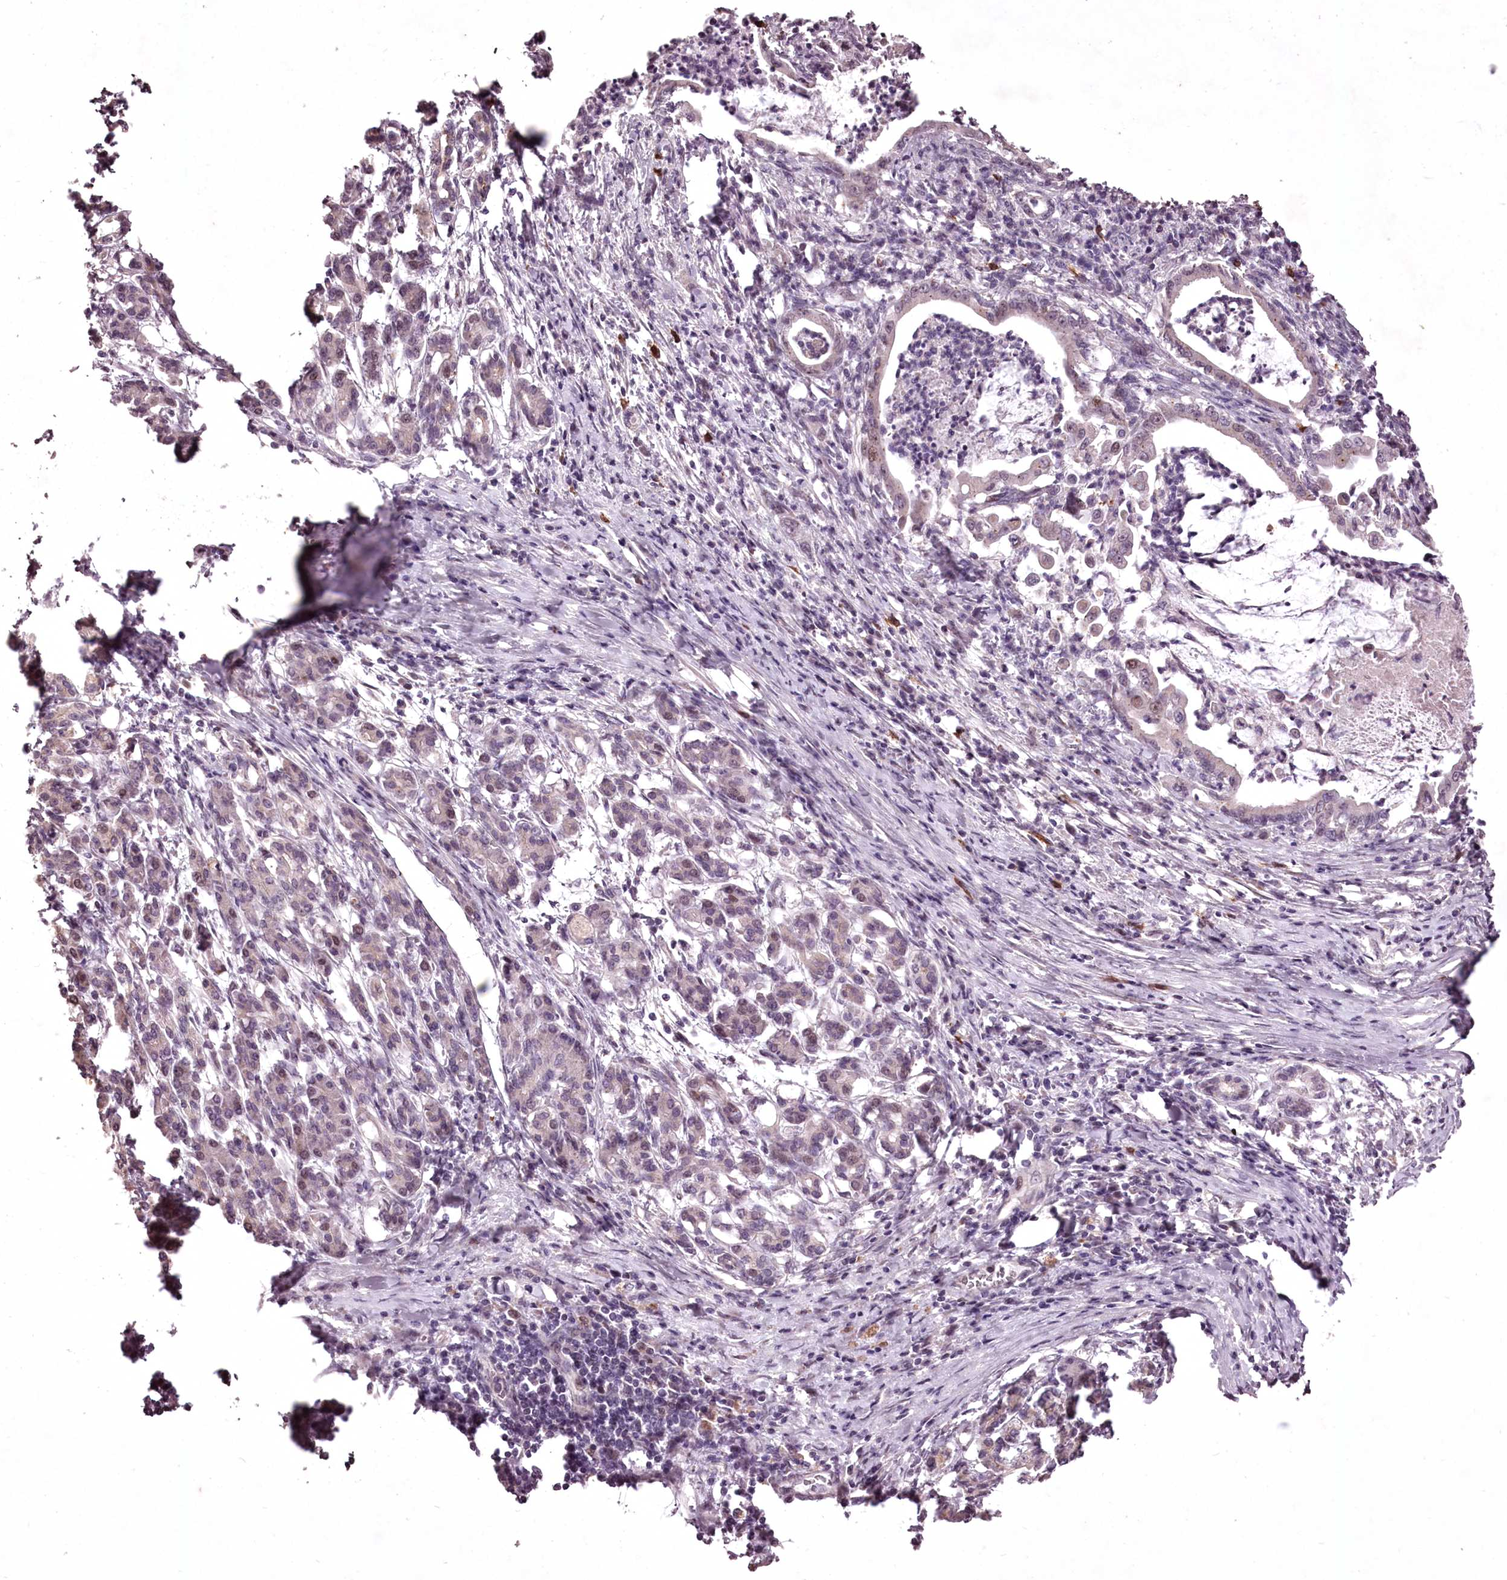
{"staining": {"intensity": "weak", "quantity": "<25%", "location": "nuclear"}, "tissue": "pancreatic cancer", "cell_type": "Tumor cells", "image_type": "cancer", "snomed": [{"axis": "morphology", "description": "Adenocarcinoma, NOS"}, {"axis": "topography", "description": "Pancreas"}], "caption": "A histopathology image of pancreatic cancer (adenocarcinoma) stained for a protein displays no brown staining in tumor cells. Brightfield microscopy of immunohistochemistry (IHC) stained with DAB (3,3'-diaminobenzidine) (brown) and hematoxylin (blue), captured at high magnification.", "gene": "ADRA1D", "patient": {"sex": "female", "age": 55}}